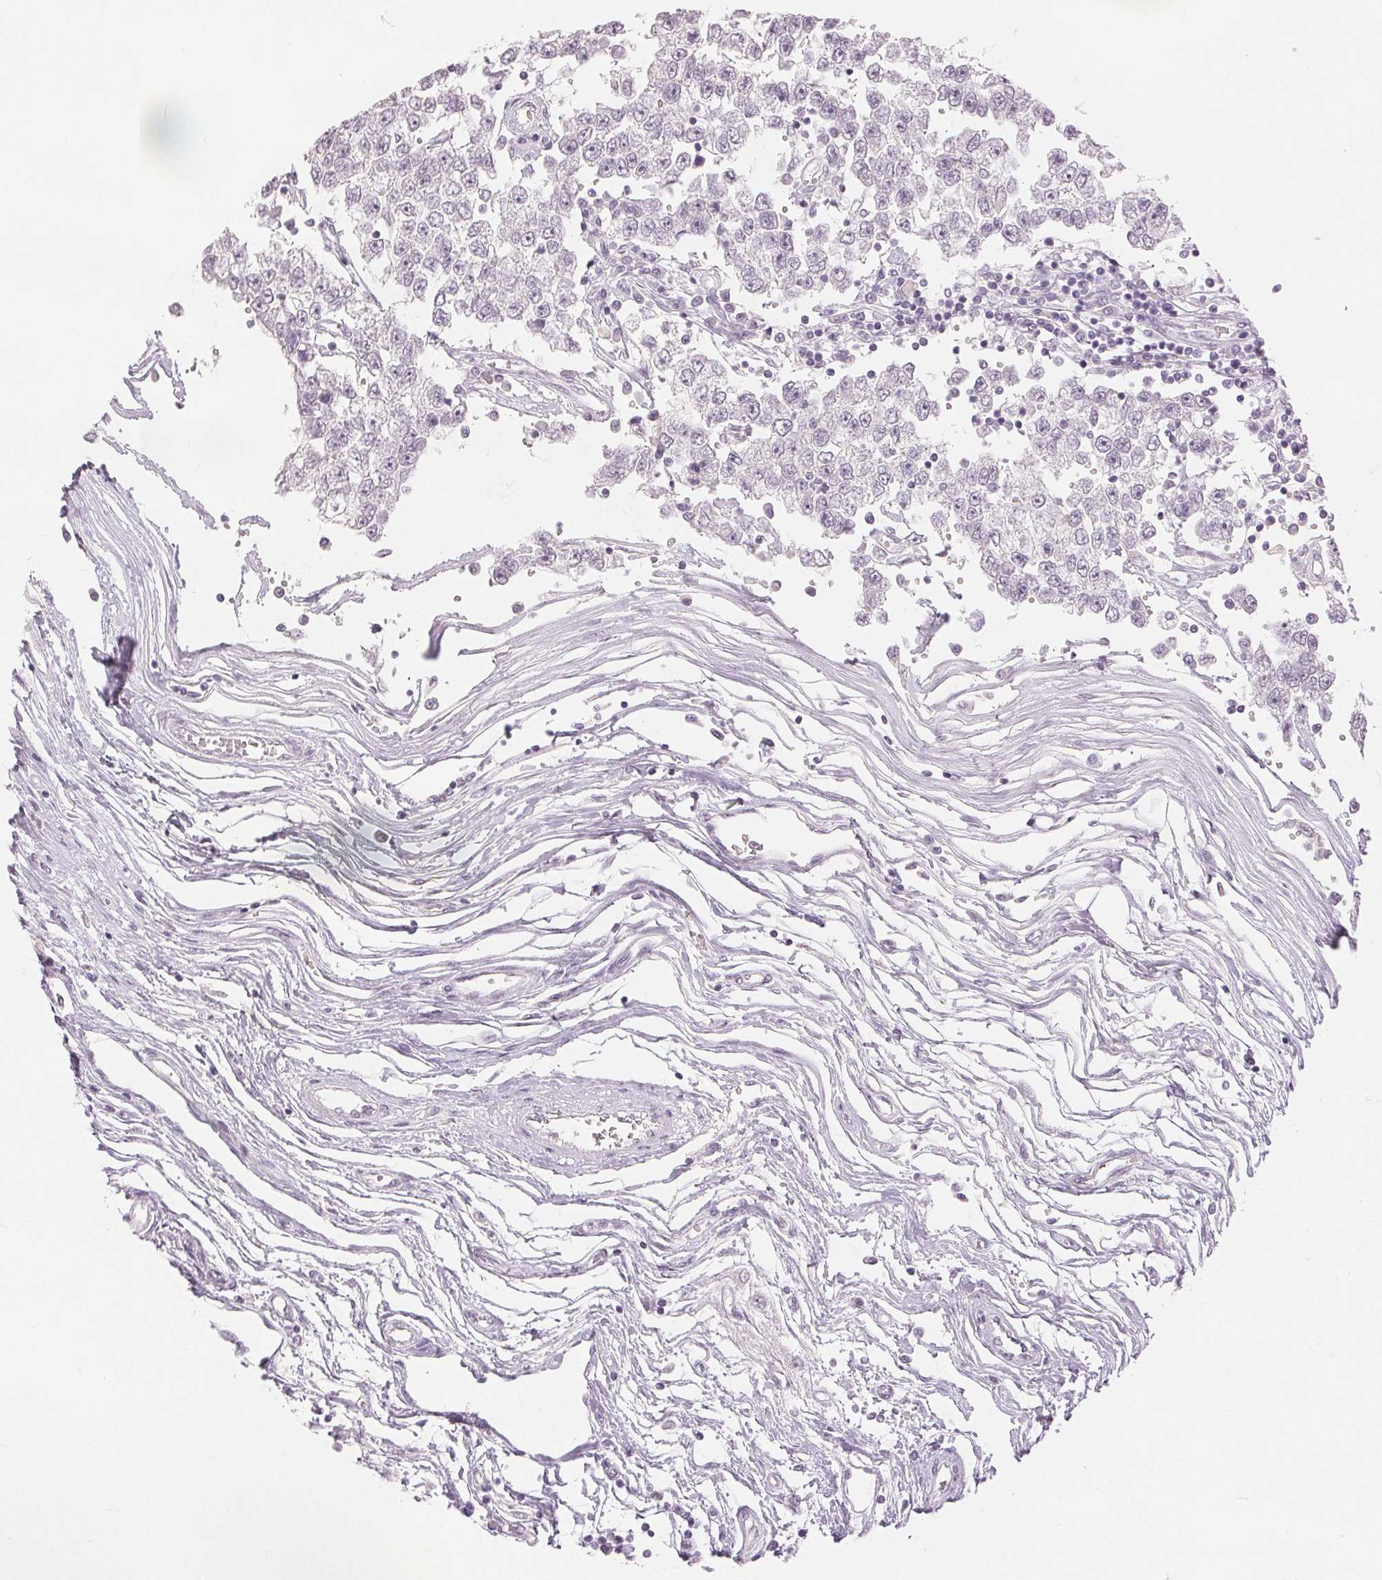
{"staining": {"intensity": "negative", "quantity": "none", "location": "none"}, "tissue": "testis cancer", "cell_type": "Tumor cells", "image_type": "cancer", "snomed": [{"axis": "morphology", "description": "Seminoma, NOS"}, {"axis": "topography", "description": "Testis"}], "caption": "Immunohistochemical staining of human testis cancer shows no significant staining in tumor cells.", "gene": "SLC27A5", "patient": {"sex": "male", "age": 34}}